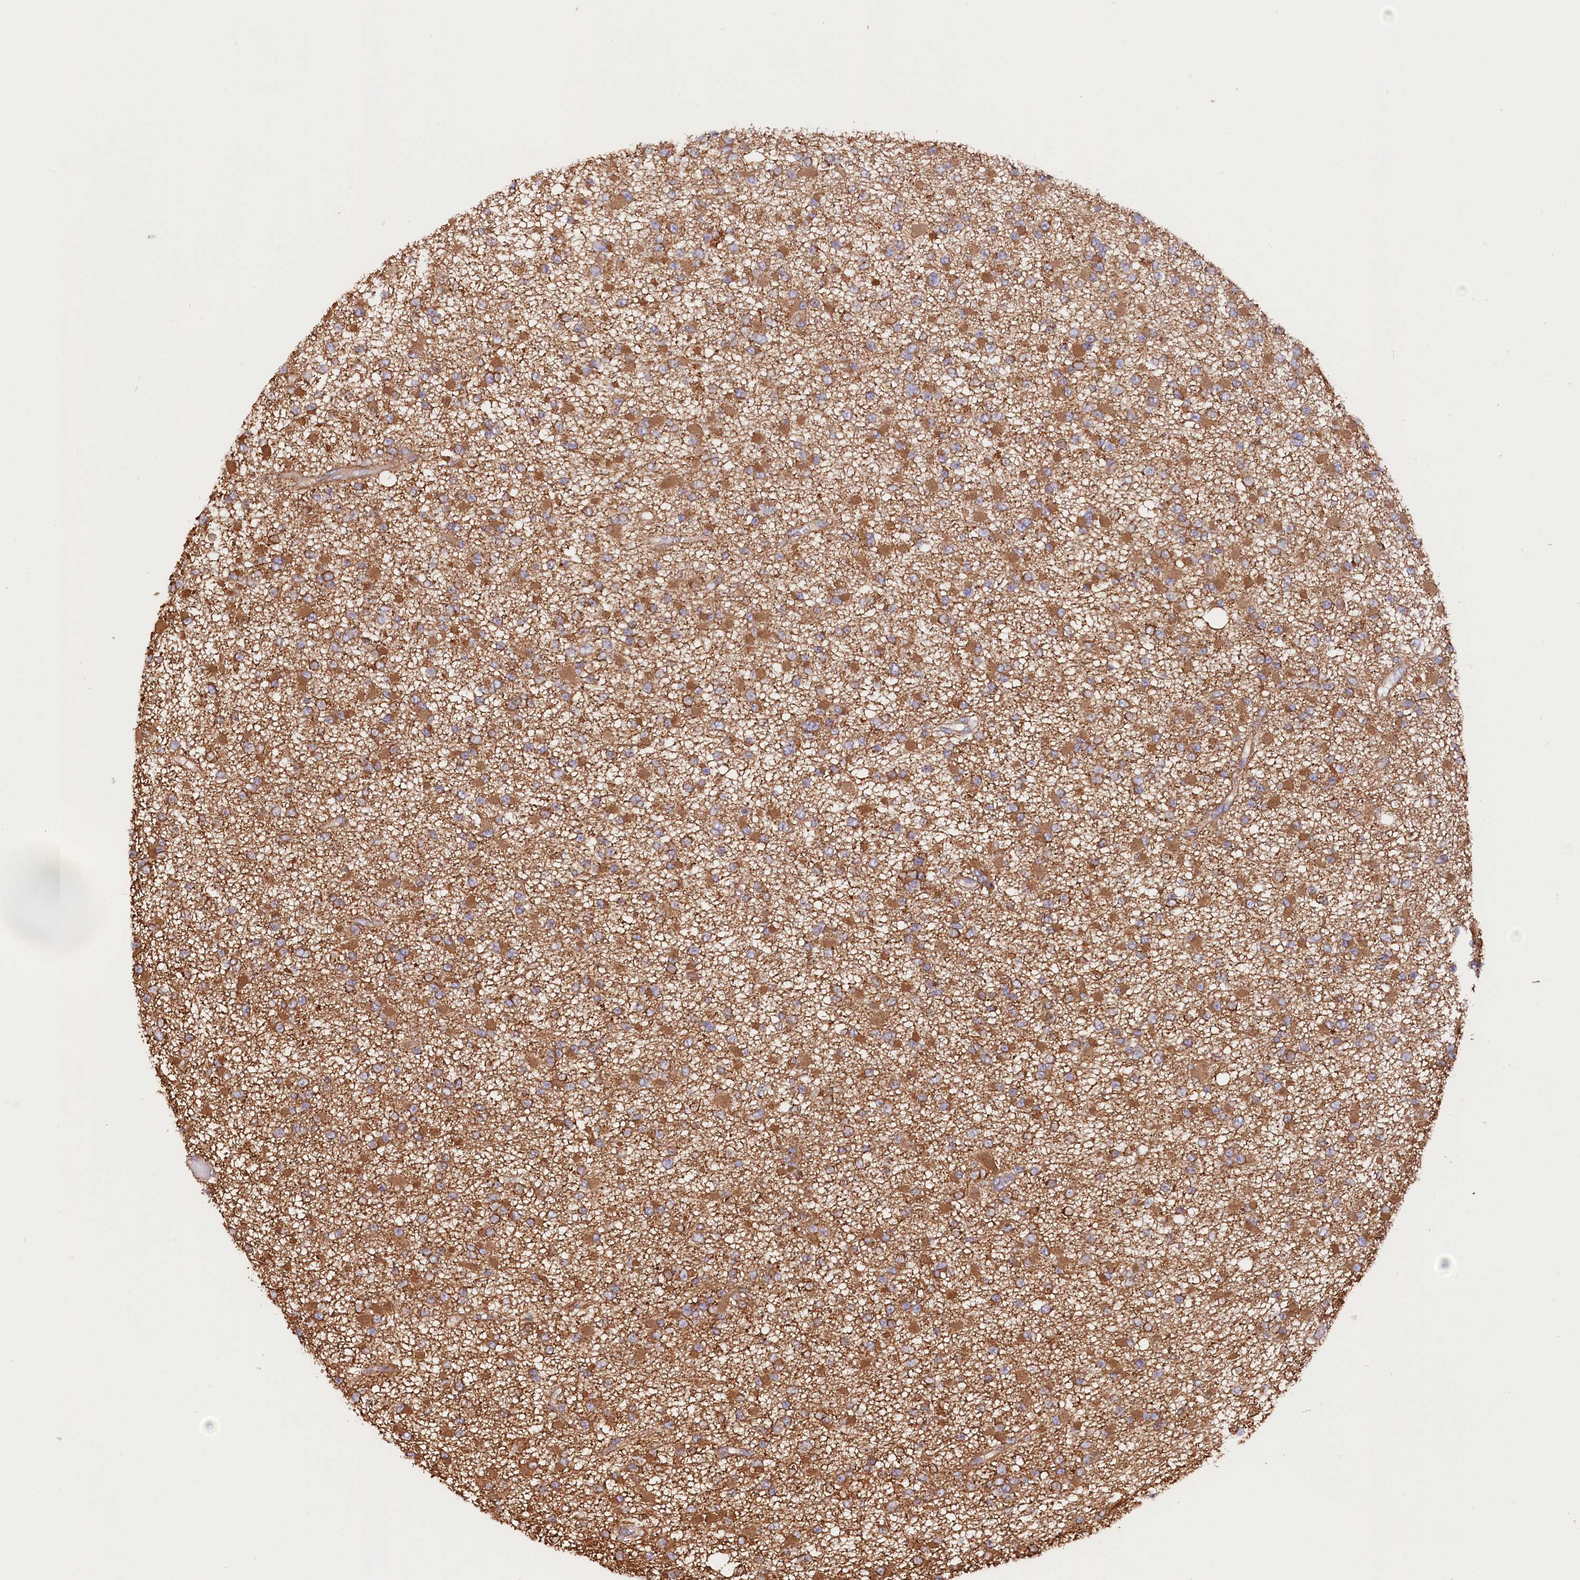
{"staining": {"intensity": "moderate", "quantity": ">75%", "location": "cytoplasmic/membranous"}, "tissue": "glioma", "cell_type": "Tumor cells", "image_type": "cancer", "snomed": [{"axis": "morphology", "description": "Glioma, malignant, Low grade"}, {"axis": "topography", "description": "Brain"}], "caption": "Protein staining of malignant low-grade glioma tissue displays moderate cytoplasmic/membranous staining in approximately >75% of tumor cells.", "gene": "CEP295", "patient": {"sex": "female", "age": 22}}